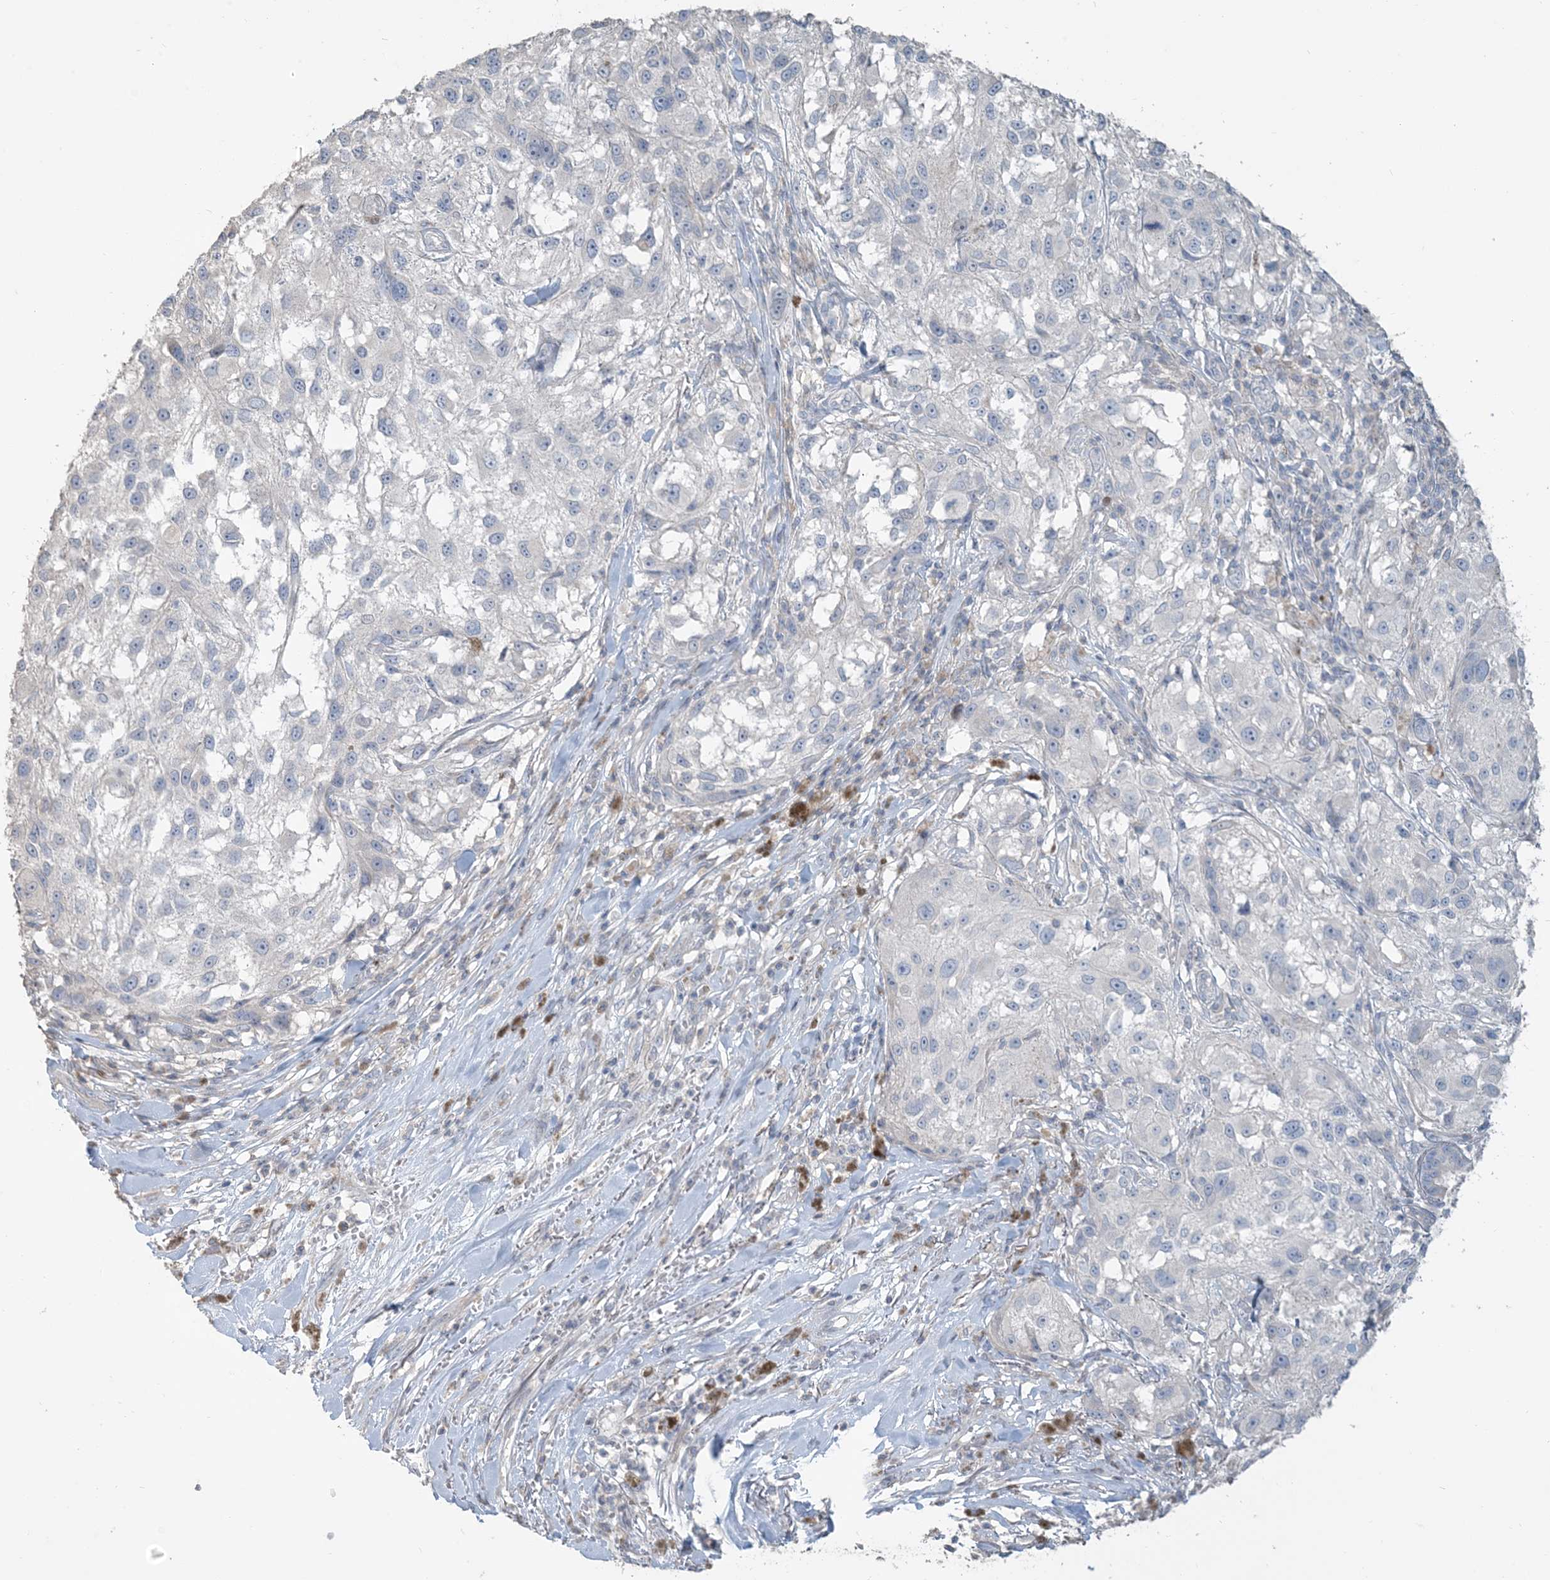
{"staining": {"intensity": "negative", "quantity": "none", "location": "none"}, "tissue": "melanoma", "cell_type": "Tumor cells", "image_type": "cancer", "snomed": [{"axis": "morphology", "description": "Necrosis, NOS"}, {"axis": "morphology", "description": "Malignant melanoma, NOS"}, {"axis": "topography", "description": "Skin"}], "caption": "IHC photomicrograph of human melanoma stained for a protein (brown), which exhibits no staining in tumor cells.", "gene": "NPHS2", "patient": {"sex": "female", "age": 87}}